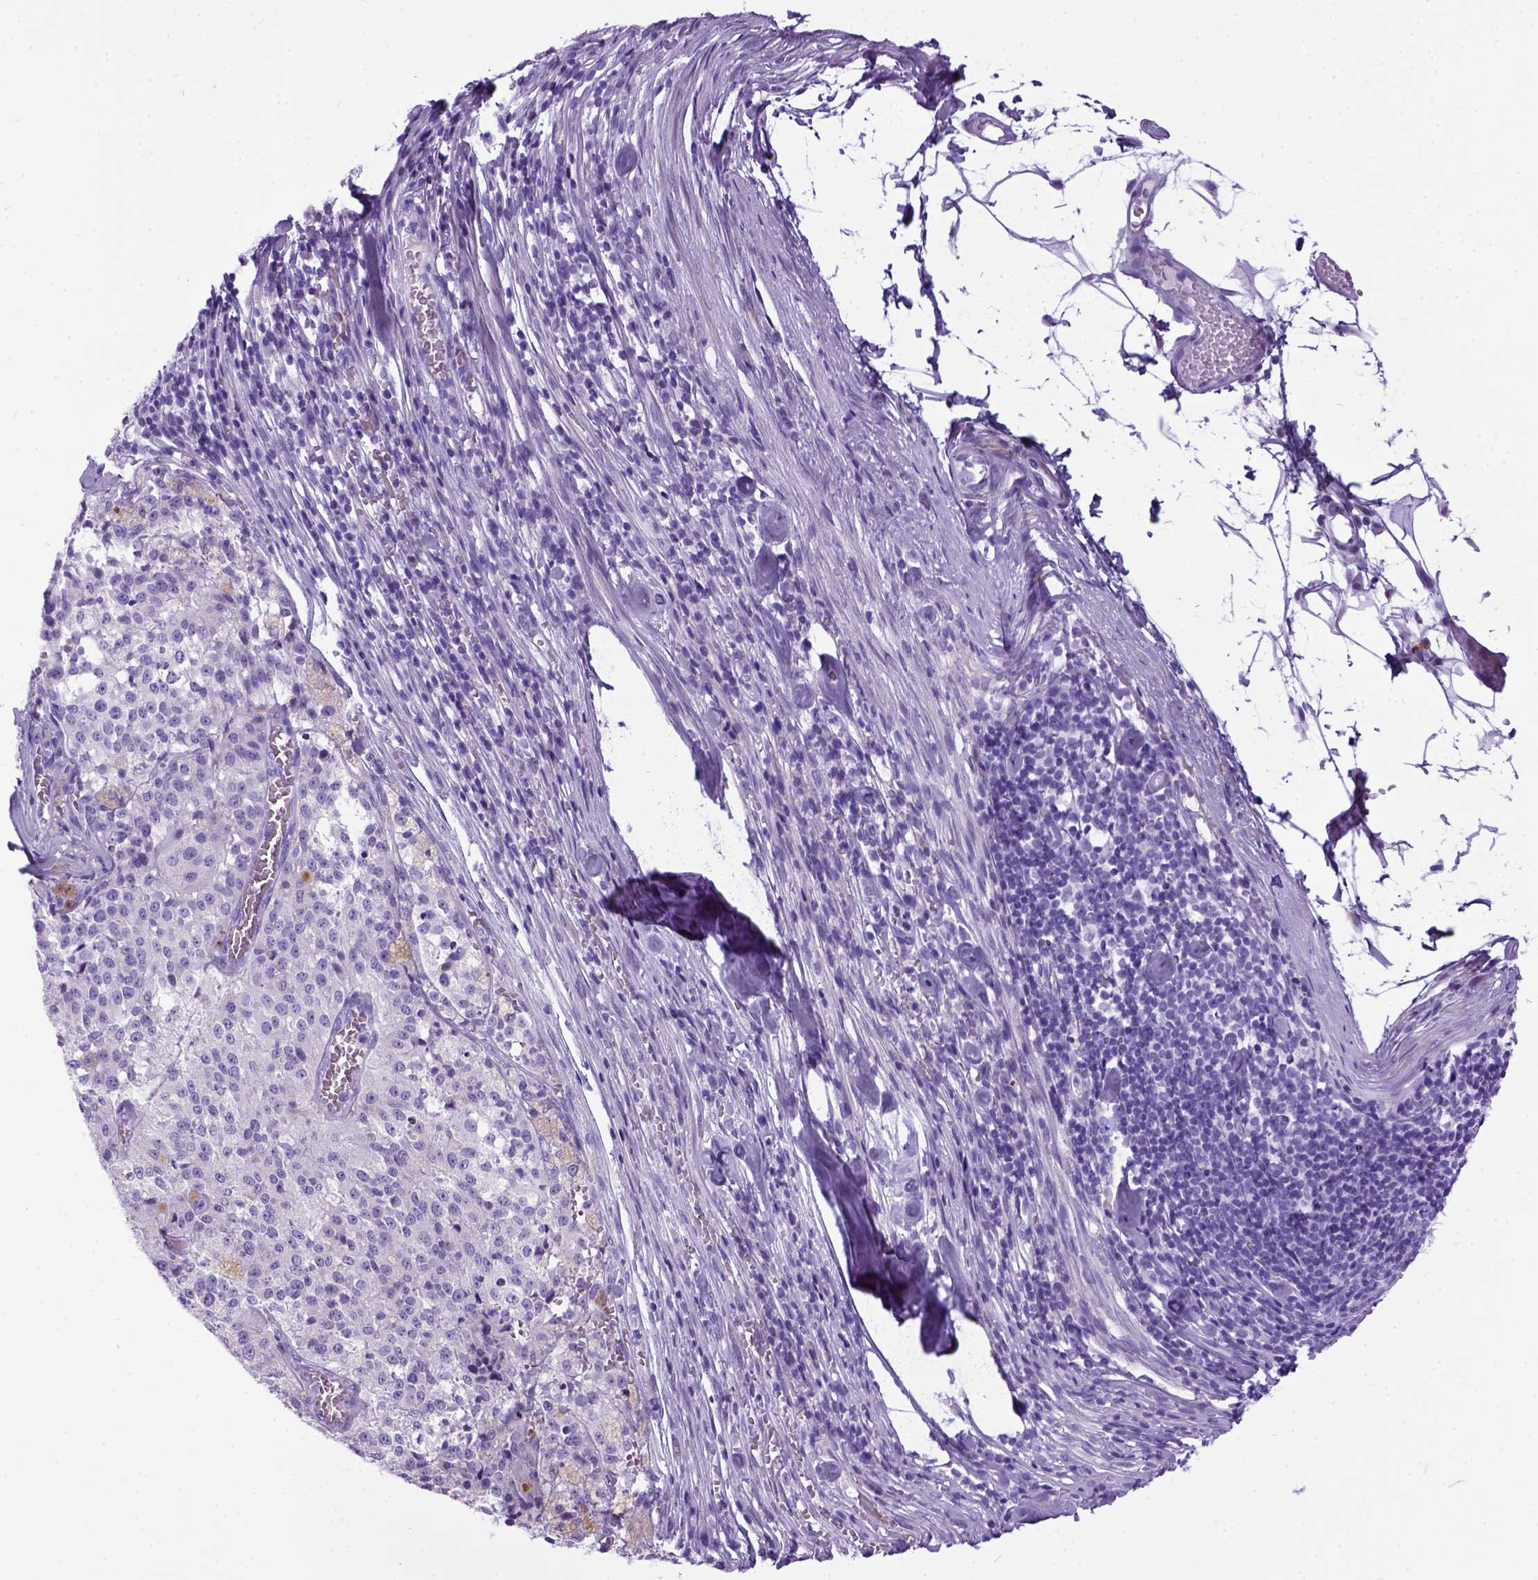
{"staining": {"intensity": "negative", "quantity": "none", "location": "none"}, "tissue": "melanoma", "cell_type": "Tumor cells", "image_type": "cancer", "snomed": [{"axis": "morphology", "description": "Malignant melanoma, Metastatic site"}, {"axis": "topography", "description": "Lymph node"}], "caption": "The photomicrograph displays no significant positivity in tumor cells of malignant melanoma (metastatic site). (DAB immunohistochemistry visualized using brightfield microscopy, high magnification).", "gene": "IGF2", "patient": {"sex": "female", "age": 64}}